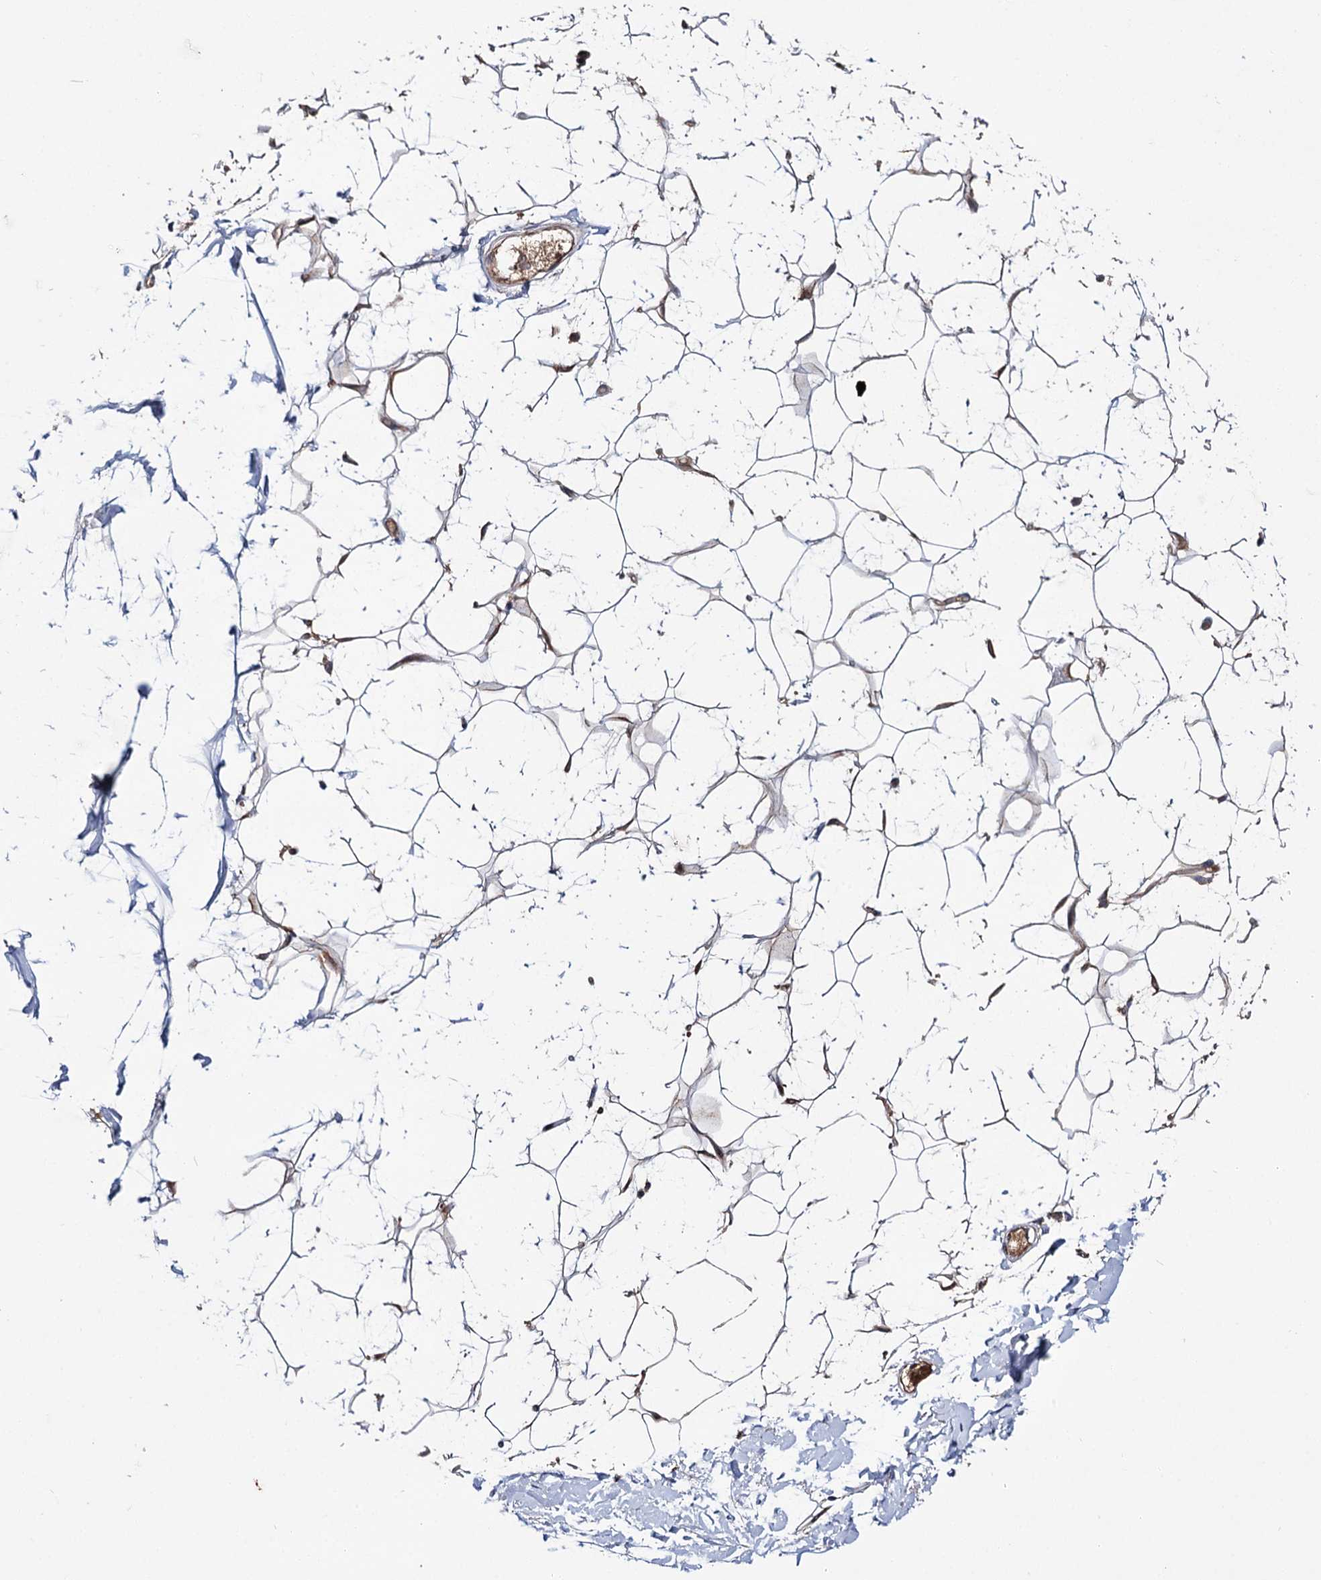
{"staining": {"intensity": "moderate", "quantity": ">75%", "location": "cytoplasmic/membranous"}, "tissue": "adipose tissue", "cell_type": "Adipocytes", "image_type": "normal", "snomed": [{"axis": "morphology", "description": "Normal tissue, NOS"}, {"axis": "topography", "description": "Breast"}], "caption": "Immunohistochemistry (IHC) histopathology image of unremarkable human adipose tissue stained for a protein (brown), which demonstrates medium levels of moderate cytoplasmic/membranous staining in about >75% of adipocytes.", "gene": "PTPN3", "patient": {"sex": "female", "age": 26}}